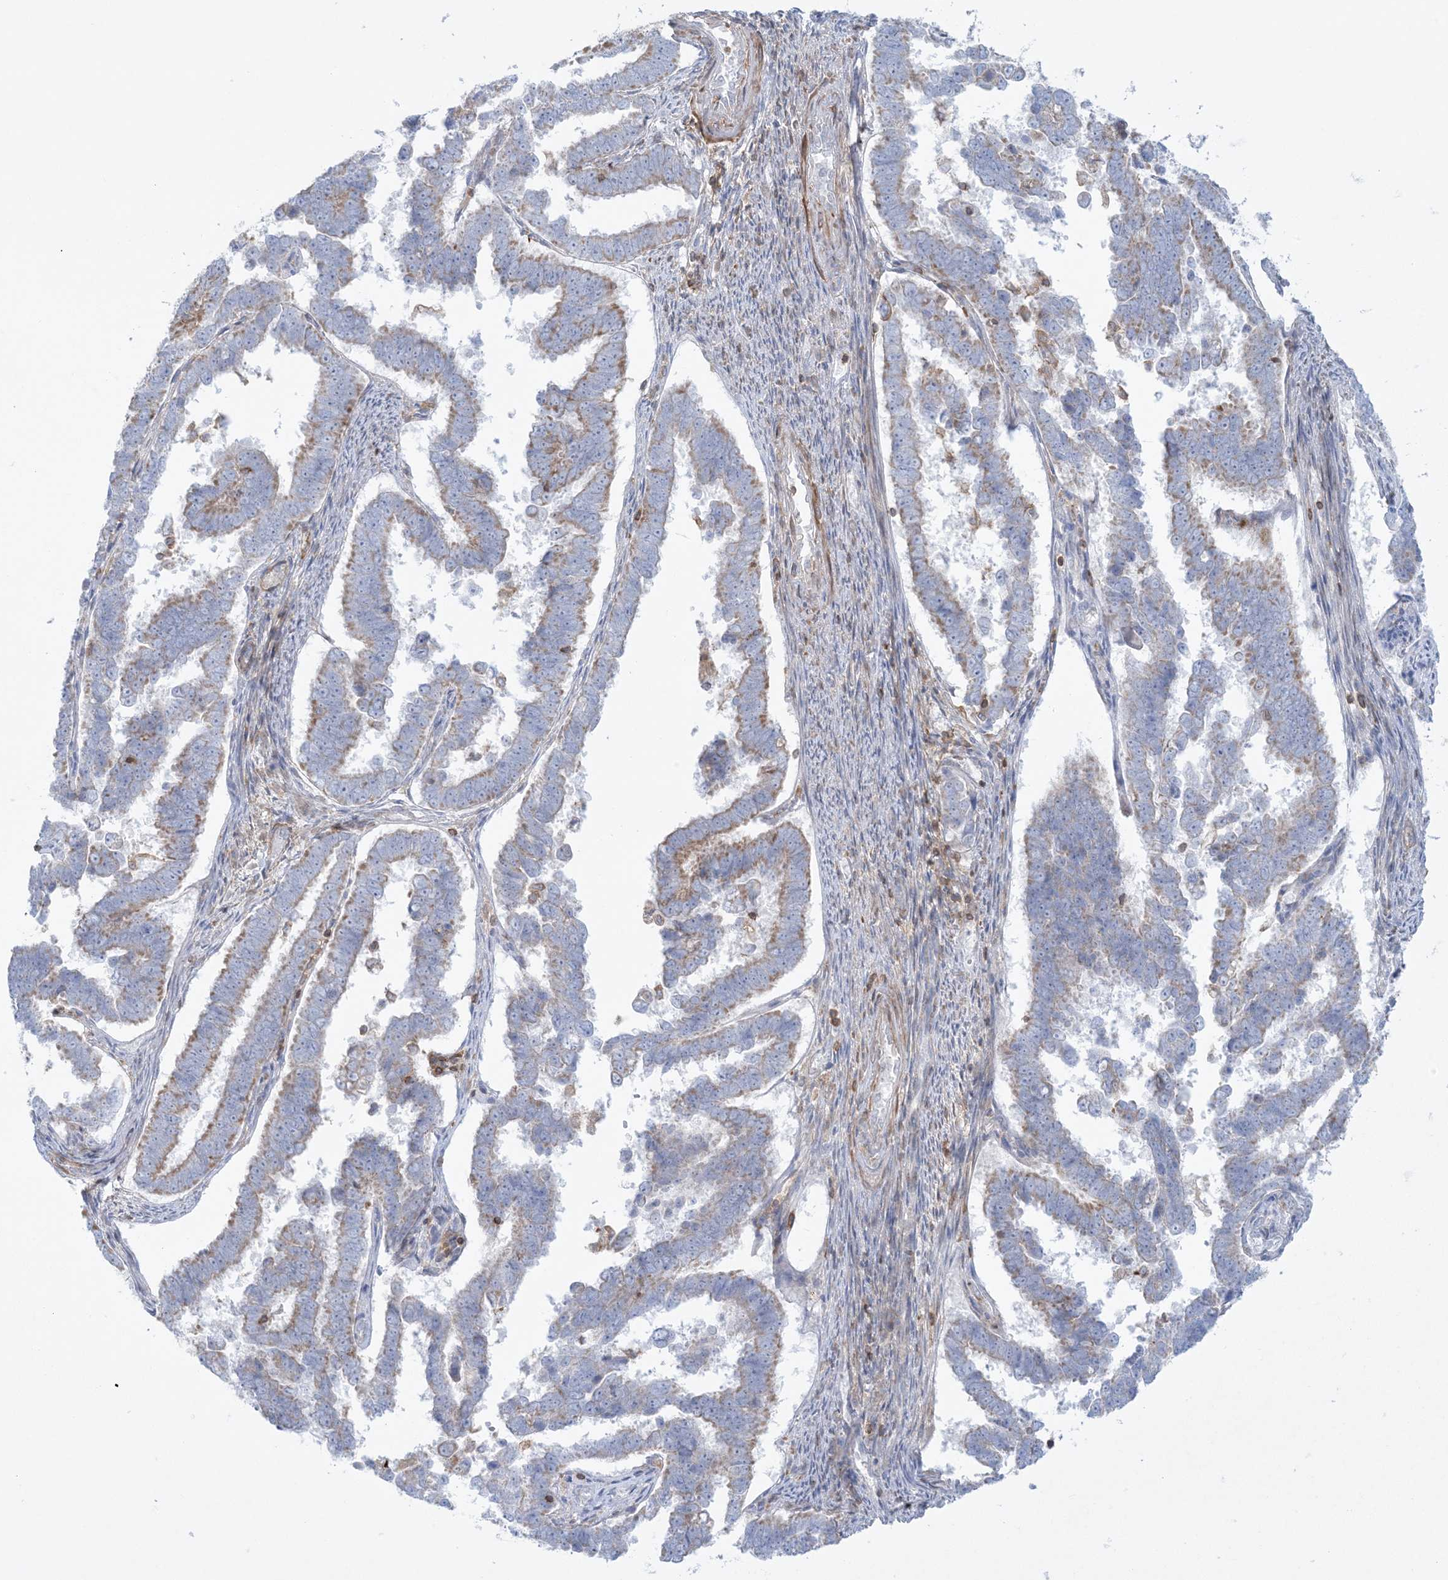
{"staining": {"intensity": "moderate", "quantity": "25%-75%", "location": "cytoplasmic/membranous"}, "tissue": "endometrial cancer", "cell_type": "Tumor cells", "image_type": "cancer", "snomed": [{"axis": "morphology", "description": "Adenocarcinoma, NOS"}, {"axis": "topography", "description": "Endometrium"}], "caption": "A photomicrograph showing moderate cytoplasmic/membranous positivity in about 25%-75% of tumor cells in endometrial cancer, as visualized by brown immunohistochemical staining.", "gene": "ARHGAP30", "patient": {"sex": "female", "age": 75}}